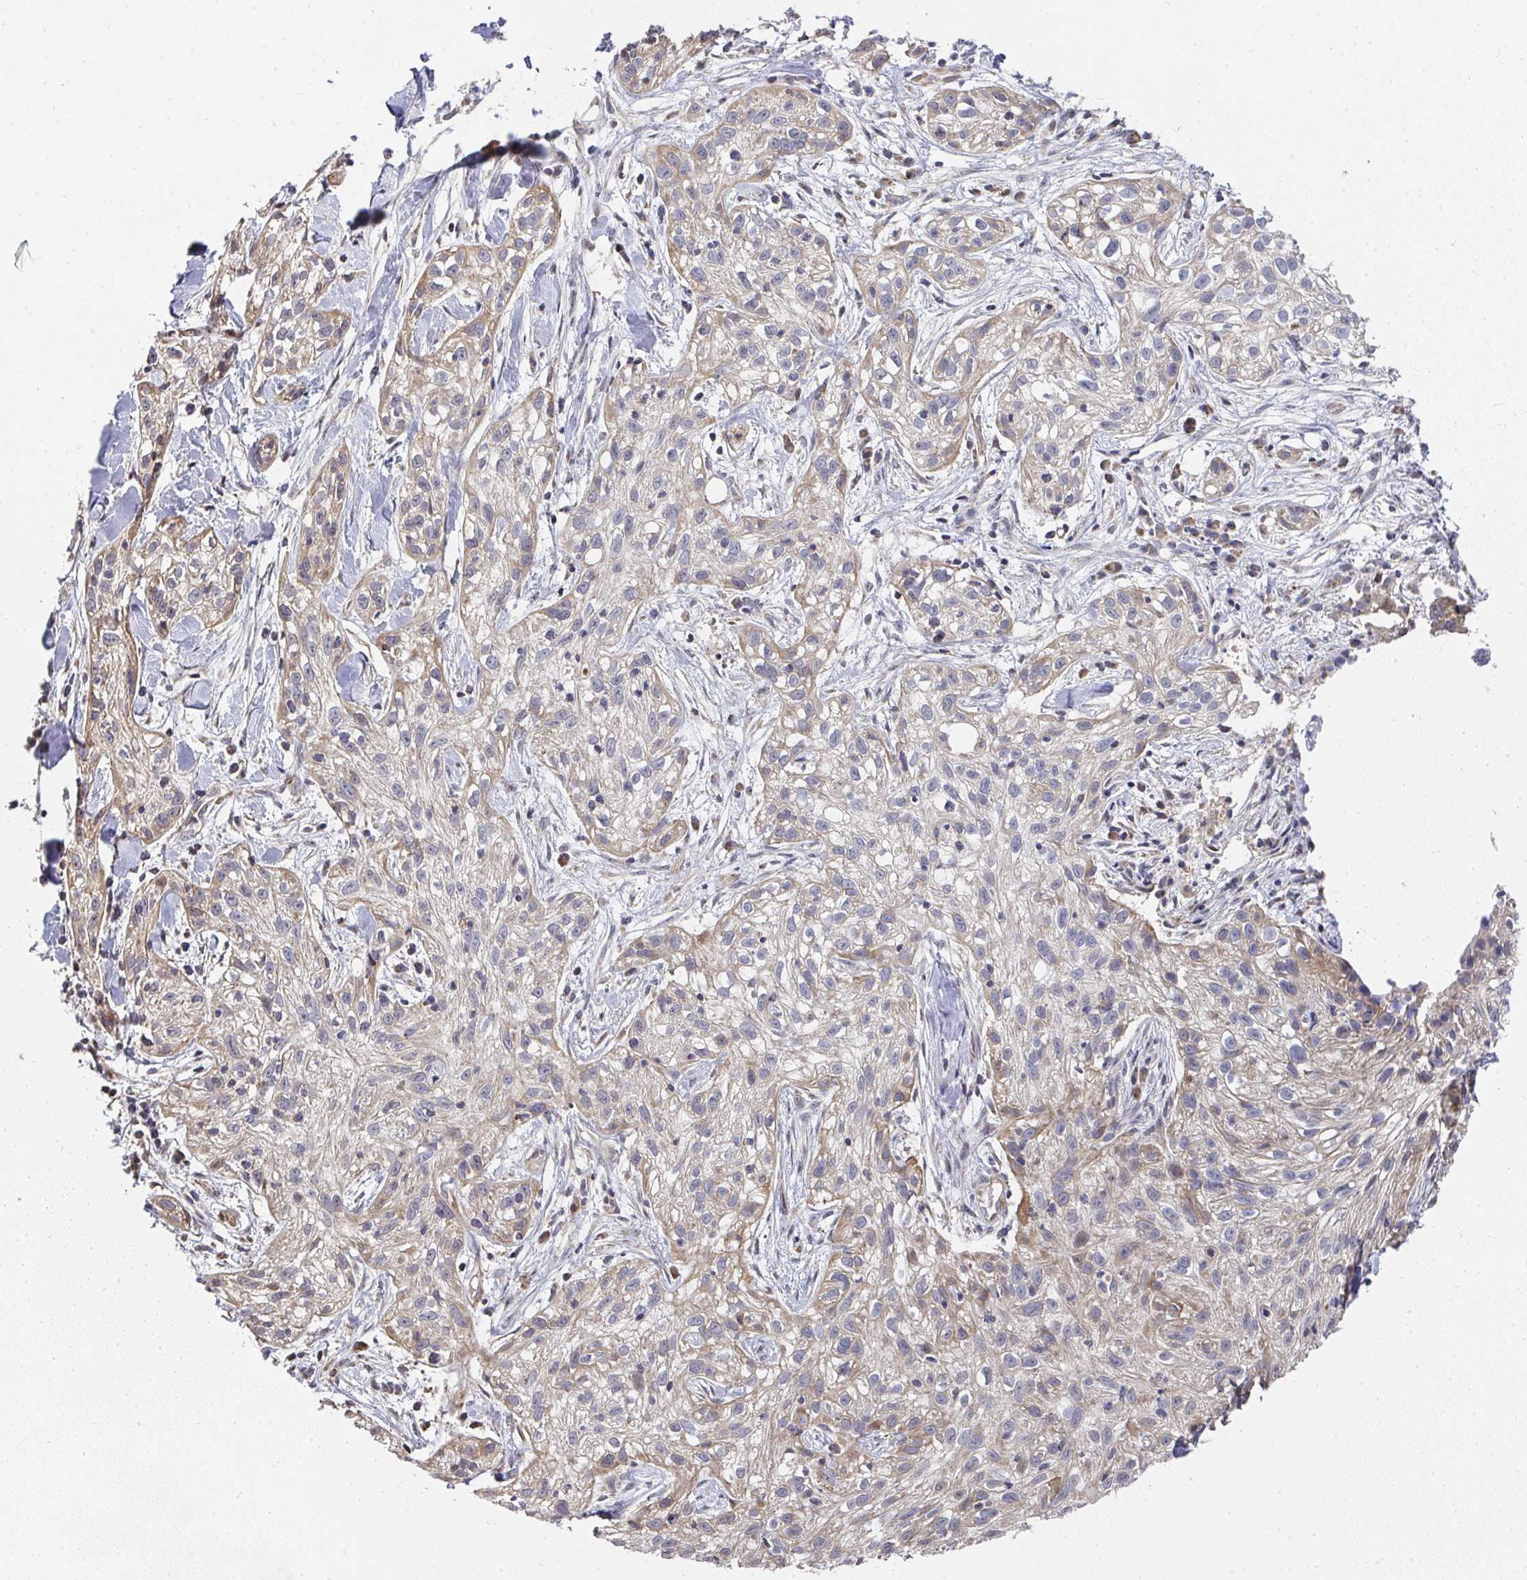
{"staining": {"intensity": "weak", "quantity": "<25%", "location": "cytoplasmic/membranous"}, "tissue": "skin cancer", "cell_type": "Tumor cells", "image_type": "cancer", "snomed": [{"axis": "morphology", "description": "Squamous cell carcinoma, NOS"}, {"axis": "topography", "description": "Skin"}], "caption": "Skin cancer was stained to show a protein in brown. There is no significant positivity in tumor cells.", "gene": "AGTPBP1", "patient": {"sex": "male", "age": 82}}